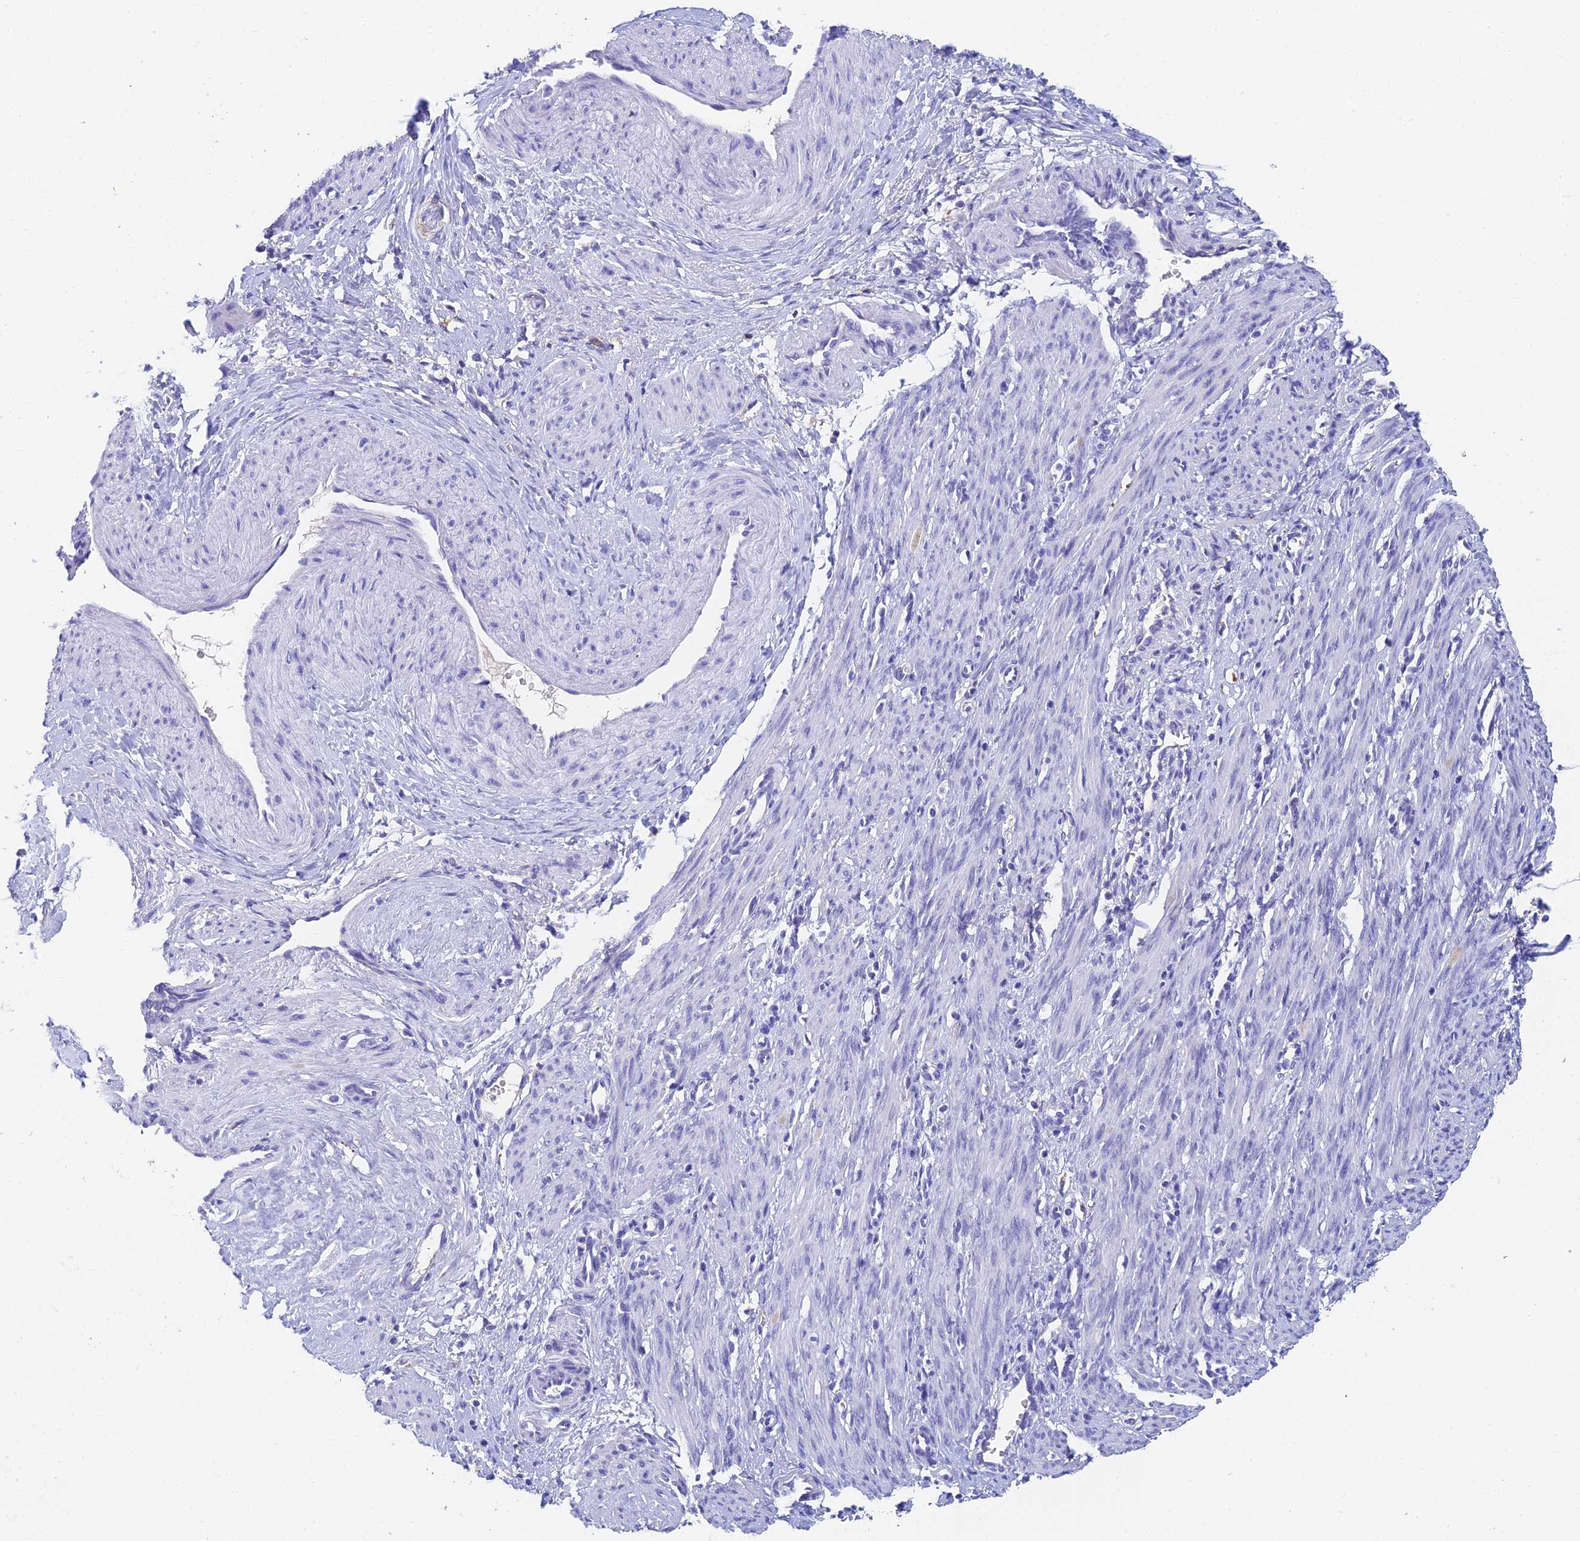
{"staining": {"intensity": "negative", "quantity": "none", "location": "none"}, "tissue": "smooth muscle", "cell_type": "Smooth muscle cells", "image_type": "normal", "snomed": [{"axis": "morphology", "description": "Normal tissue, NOS"}, {"axis": "topography", "description": "Endometrium"}], "caption": "The micrograph exhibits no staining of smooth muscle cells in normal smooth muscle. (Stains: DAB (3,3'-diaminobenzidine) immunohistochemistry with hematoxylin counter stain, Microscopy: brightfield microscopy at high magnification).", "gene": "ADAMTS13", "patient": {"sex": "female", "age": 33}}